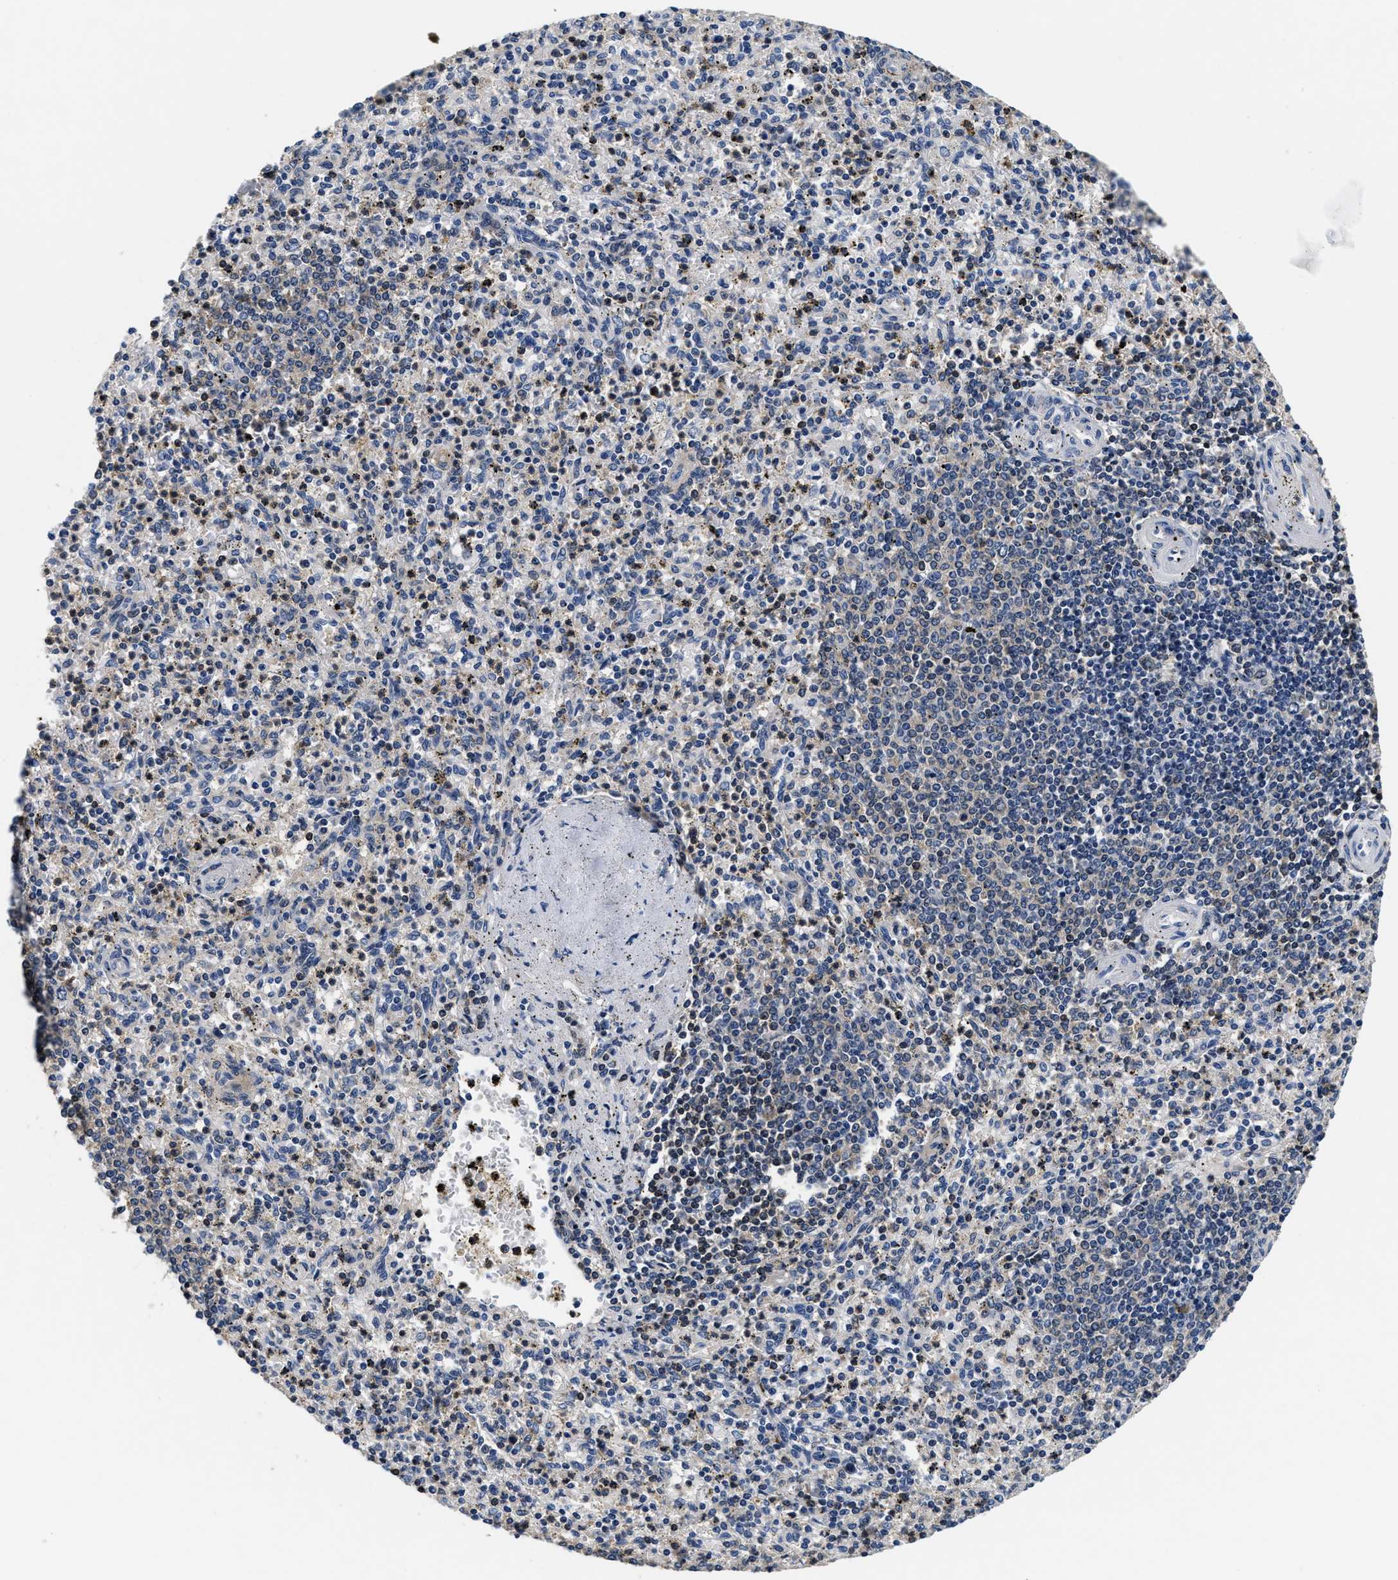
{"staining": {"intensity": "negative", "quantity": "none", "location": "none"}, "tissue": "spleen", "cell_type": "Cells in red pulp", "image_type": "normal", "snomed": [{"axis": "morphology", "description": "Normal tissue, NOS"}, {"axis": "topography", "description": "Spleen"}], "caption": "High power microscopy micrograph of an immunohistochemistry (IHC) micrograph of benign spleen, revealing no significant positivity in cells in red pulp.", "gene": "PHPT1", "patient": {"sex": "male", "age": 72}}